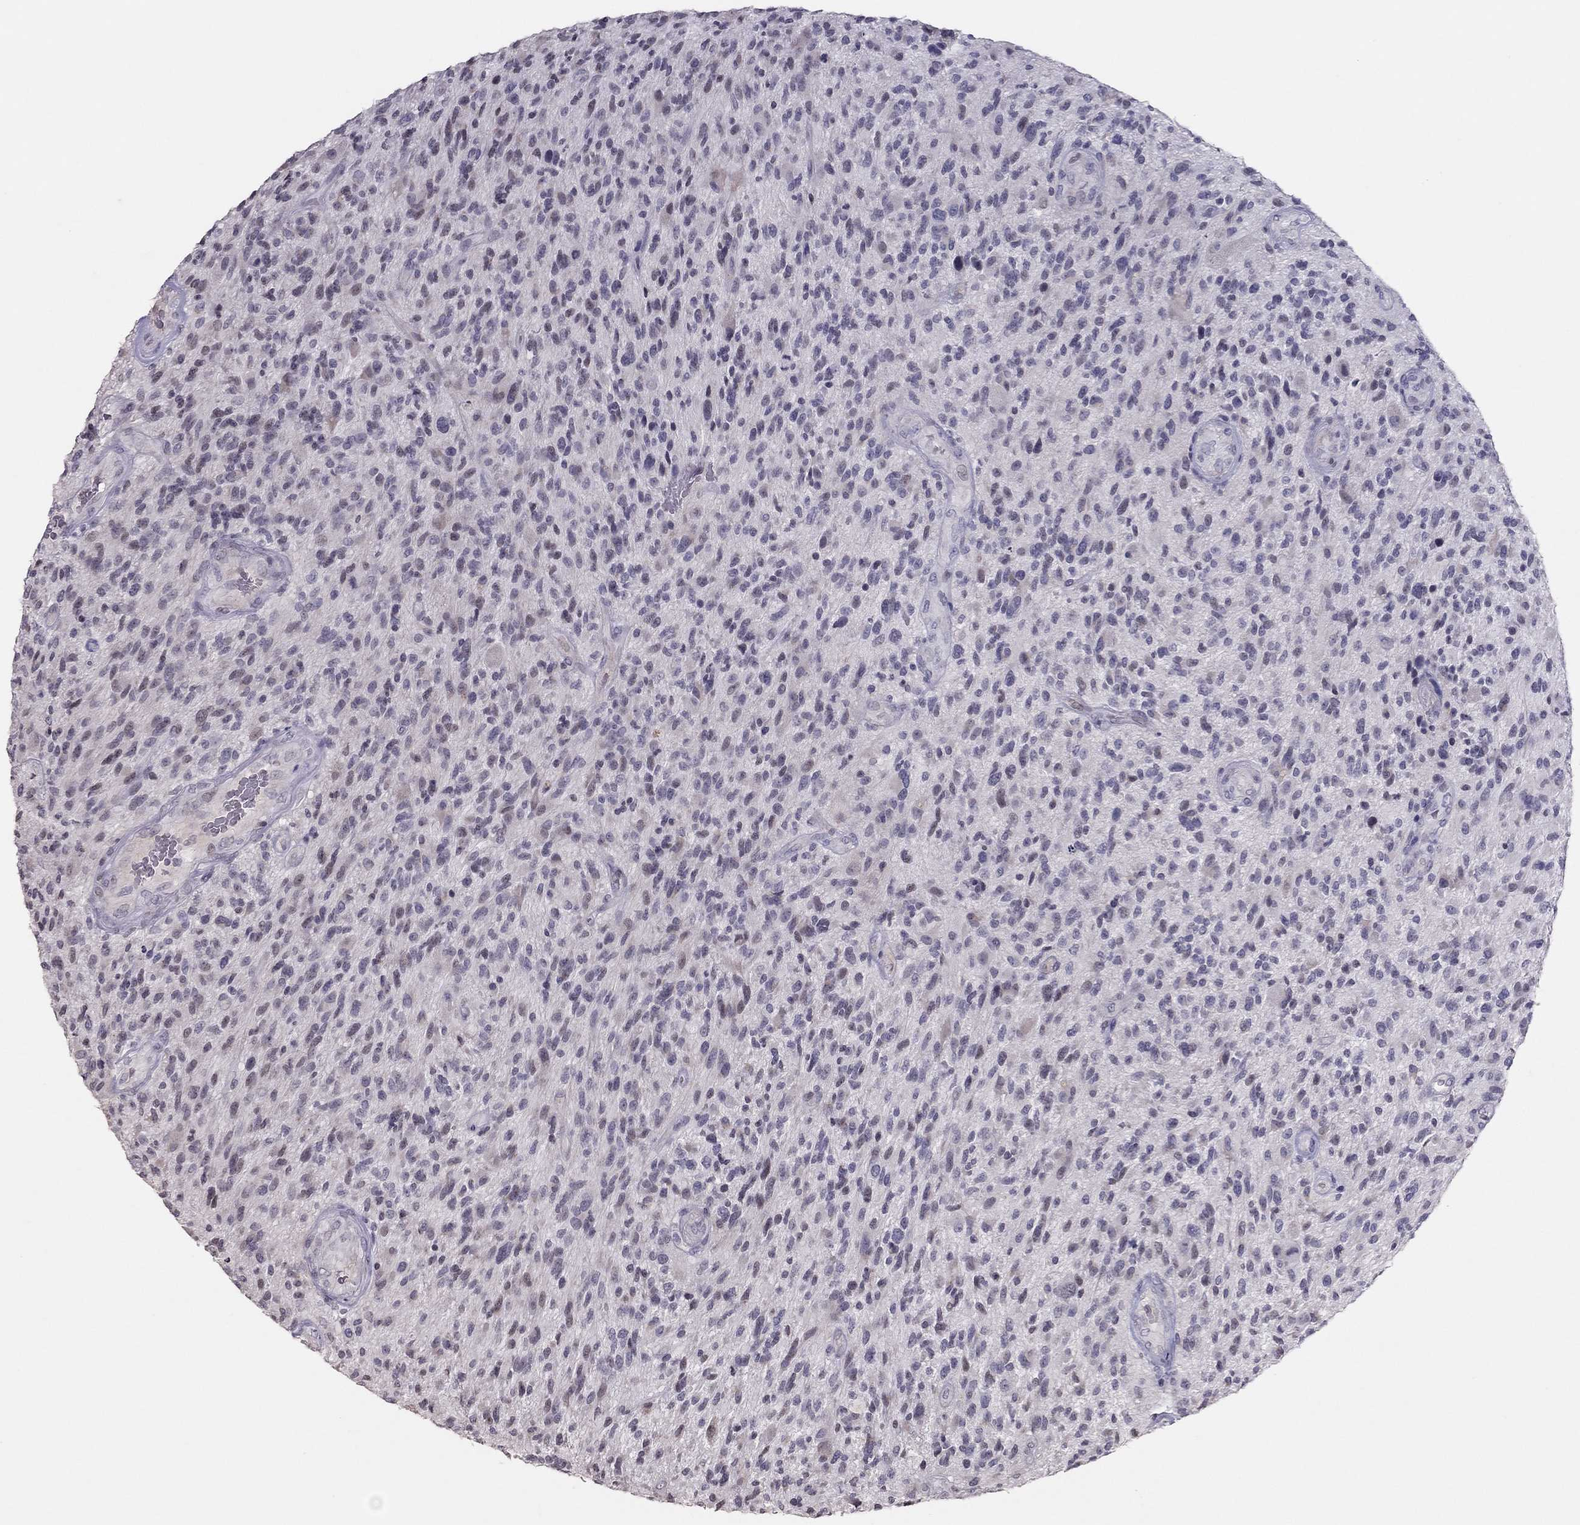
{"staining": {"intensity": "negative", "quantity": "none", "location": "none"}, "tissue": "glioma", "cell_type": "Tumor cells", "image_type": "cancer", "snomed": [{"axis": "morphology", "description": "Glioma, malignant, High grade"}, {"axis": "topography", "description": "Brain"}], "caption": "Protein analysis of malignant high-grade glioma exhibits no significant positivity in tumor cells. (Stains: DAB (3,3'-diaminobenzidine) immunohistochemistry (IHC) with hematoxylin counter stain, Microscopy: brightfield microscopy at high magnification).", "gene": "TSHB", "patient": {"sex": "male", "age": 47}}